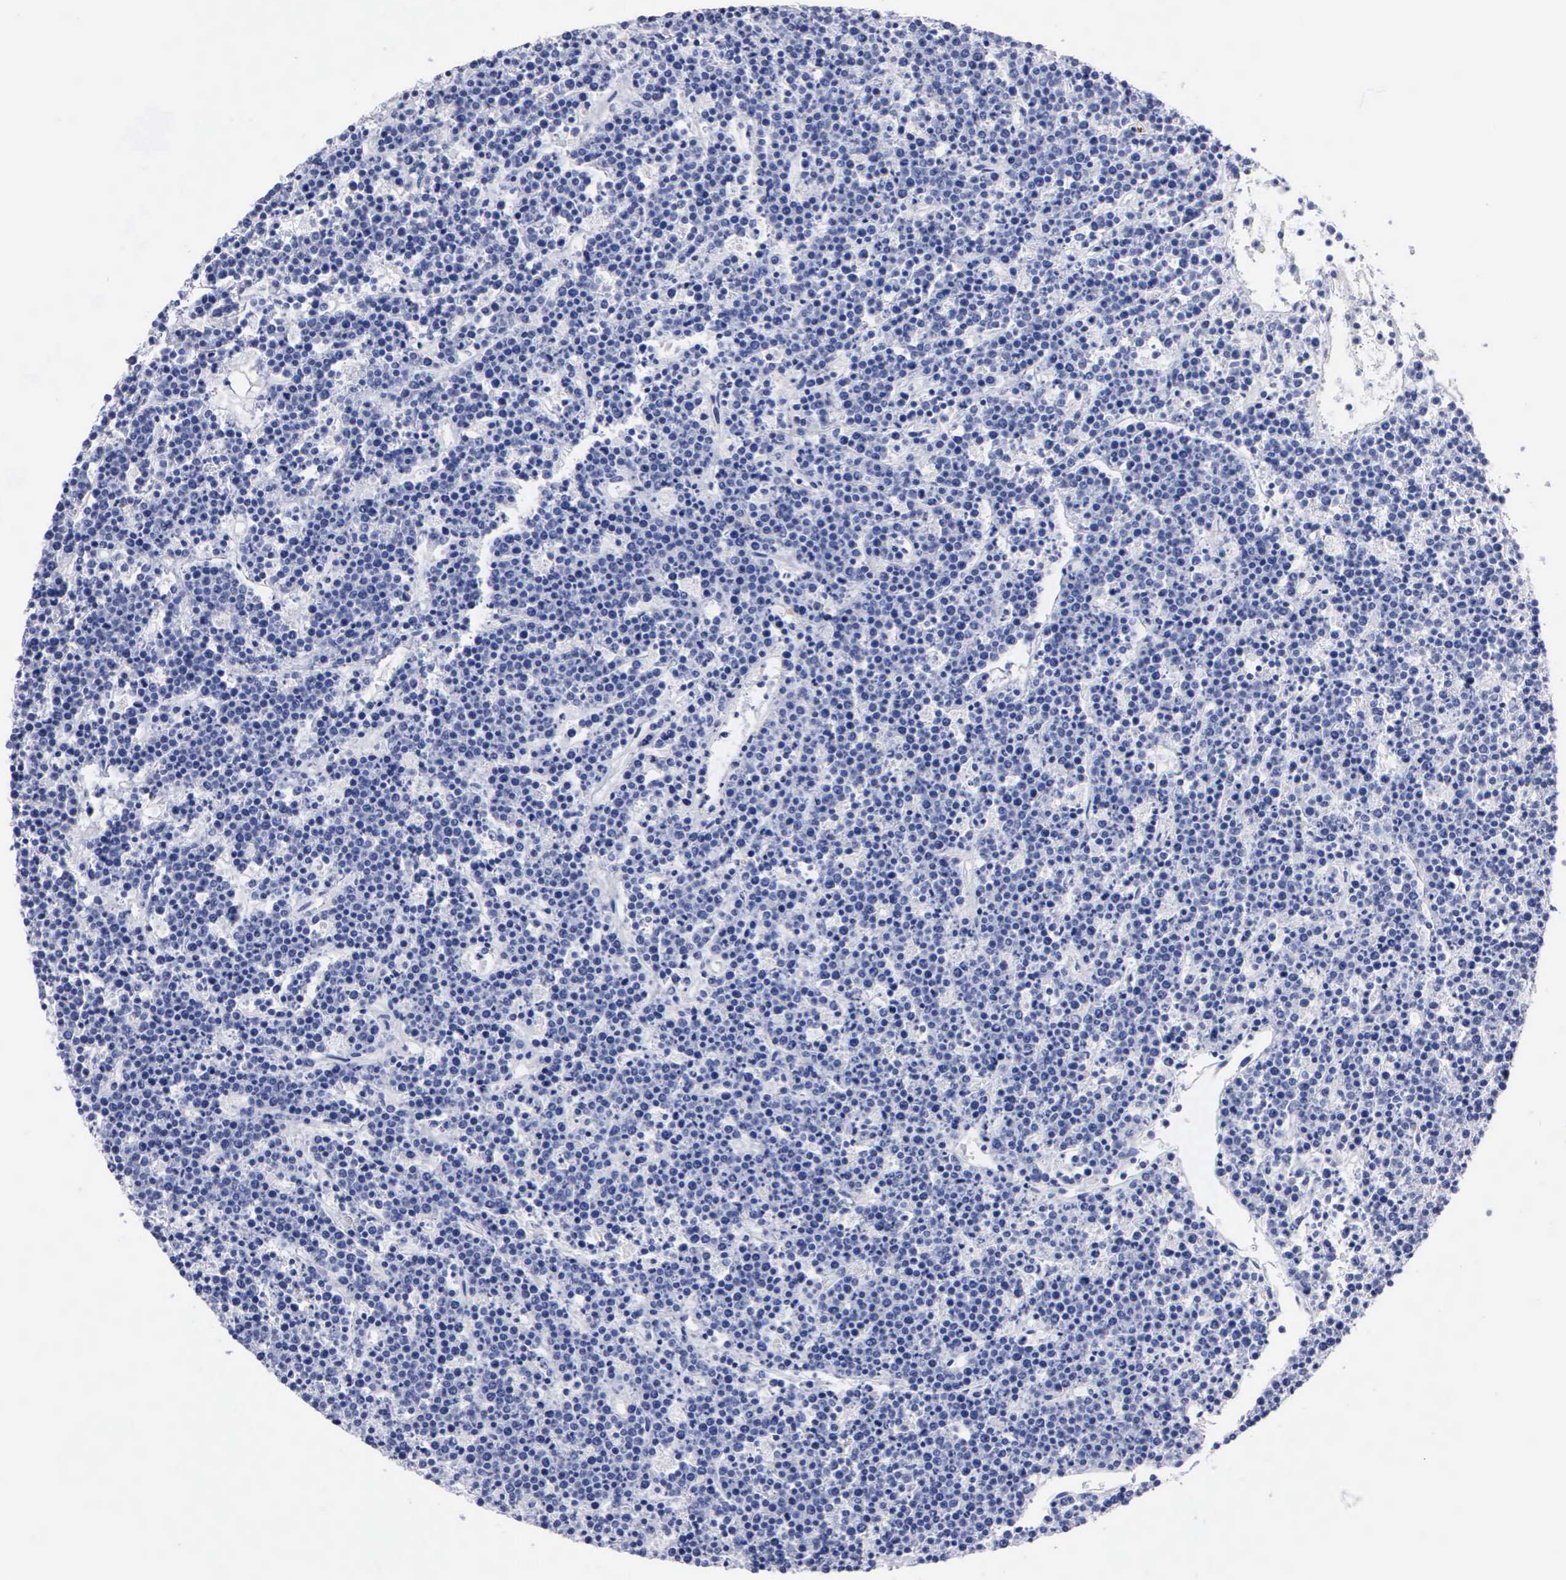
{"staining": {"intensity": "negative", "quantity": "none", "location": "none"}, "tissue": "lymphoma", "cell_type": "Tumor cells", "image_type": "cancer", "snomed": [{"axis": "morphology", "description": "Malignant lymphoma, non-Hodgkin's type, High grade"}, {"axis": "topography", "description": "Ovary"}], "caption": "A high-resolution photomicrograph shows IHC staining of high-grade malignant lymphoma, non-Hodgkin's type, which exhibits no significant staining in tumor cells. (Stains: DAB (3,3'-diaminobenzidine) IHC with hematoxylin counter stain, Microscopy: brightfield microscopy at high magnification).", "gene": "CTSG", "patient": {"sex": "female", "age": 56}}